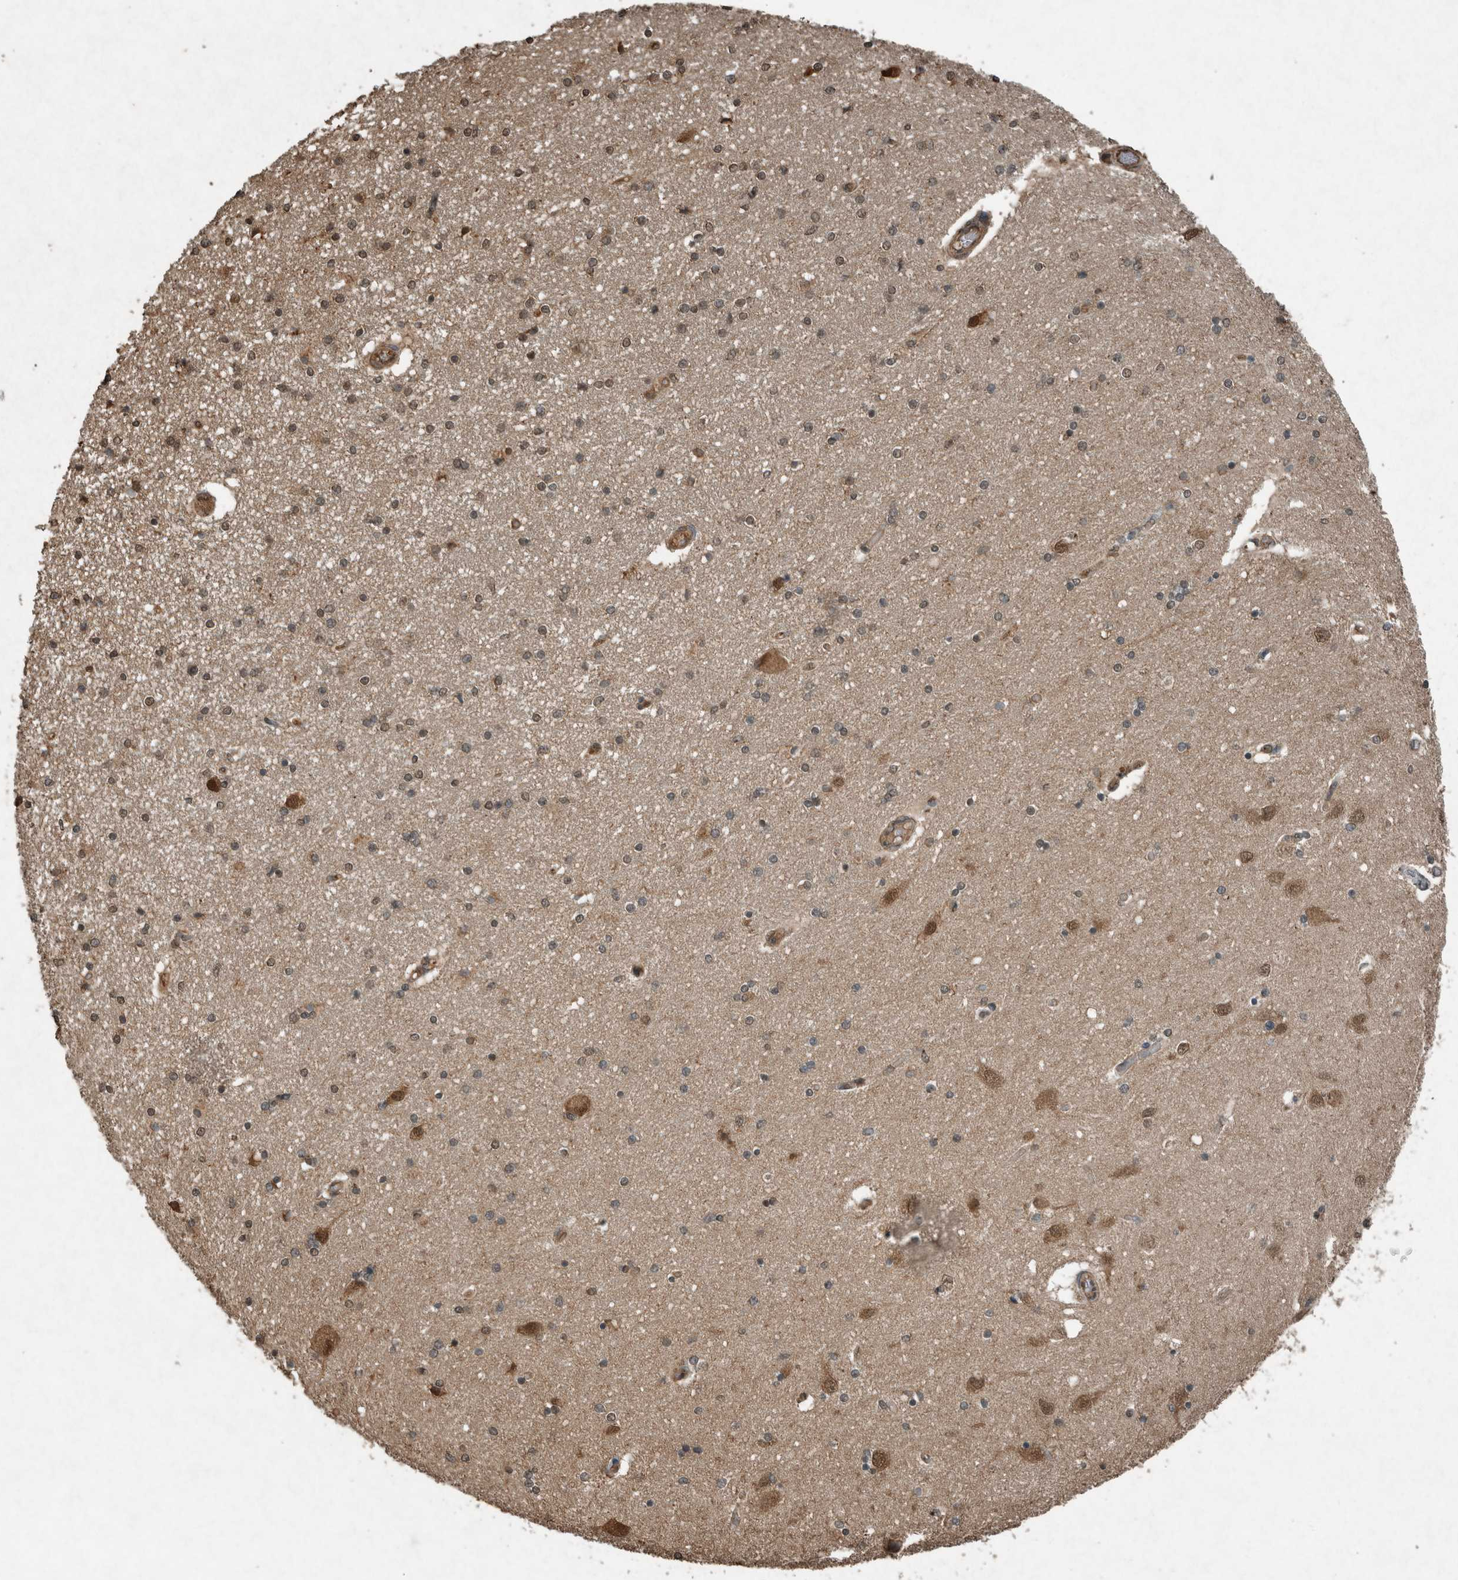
{"staining": {"intensity": "moderate", "quantity": ">75%", "location": "cytoplasmic/membranous,nuclear"}, "tissue": "hippocampus", "cell_type": "Glial cells", "image_type": "normal", "snomed": [{"axis": "morphology", "description": "Normal tissue, NOS"}, {"axis": "topography", "description": "Hippocampus"}], "caption": "Glial cells reveal medium levels of moderate cytoplasmic/membranous,nuclear expression in approximately >75% of cells in normal human hippocampus.", "gene": "ARHGEF12", "patient": {"sex": "female", "age": 54}}